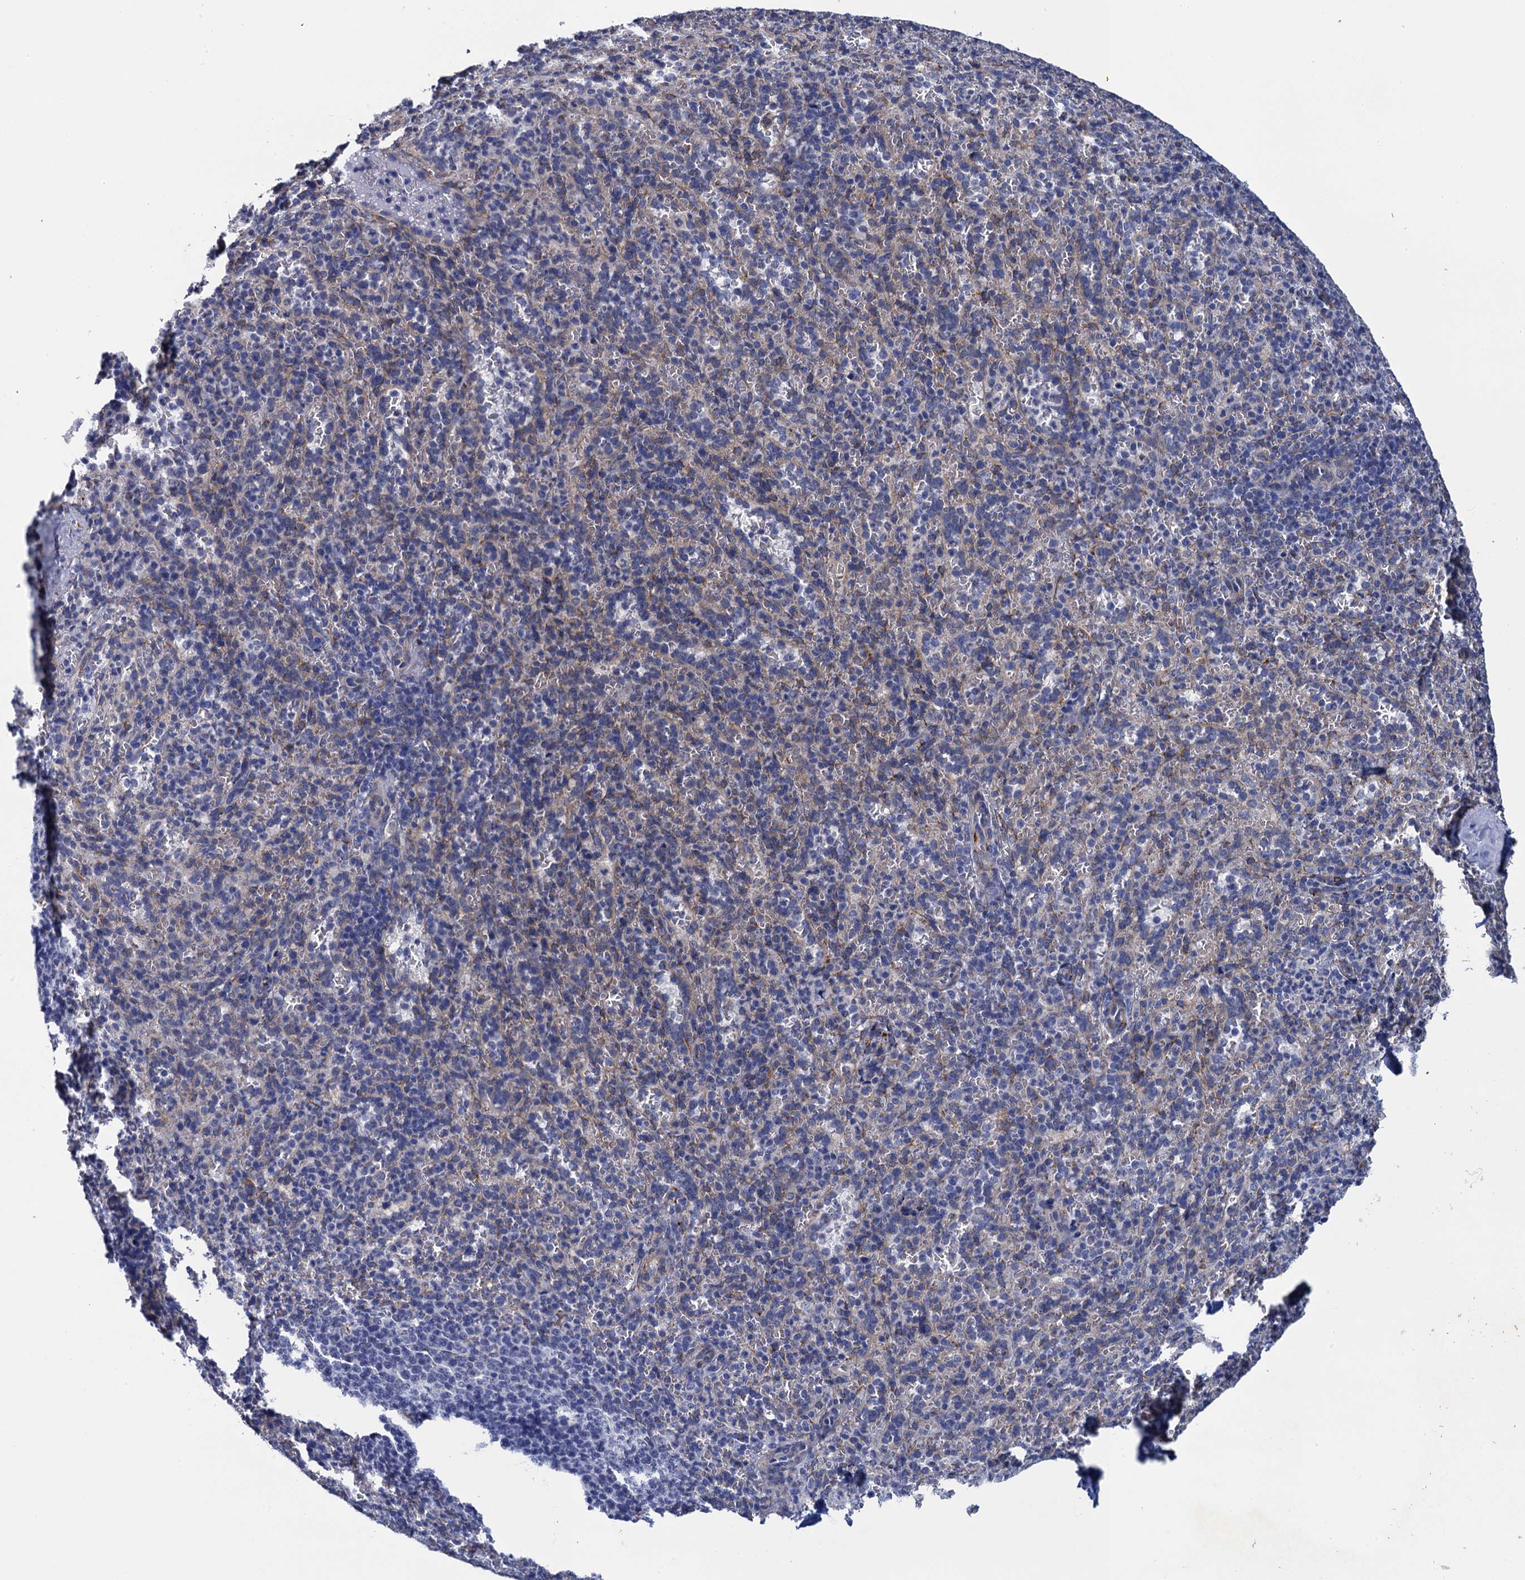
{"staining": {"intensity": "moderate", "quantity": "<25%", "location": "cytoplasmic/membranous"}, "tissue": "spleen", "cell_type": "Cells in red pulp", "image_type": "normal", "snomed": [{"axis": "morphology", "description": "Normal tissue, NOS"}, {"axis": "topography", "description": "Spleen"}], "caption": "Human spleen stained for a protein (brown) demonstrates moderate cytoplasmic/membranous positive expression in approximately <25% of cells in red pulp.", "gene": "POGLUT3", "patient": {"sex": "female", "age": 21}}